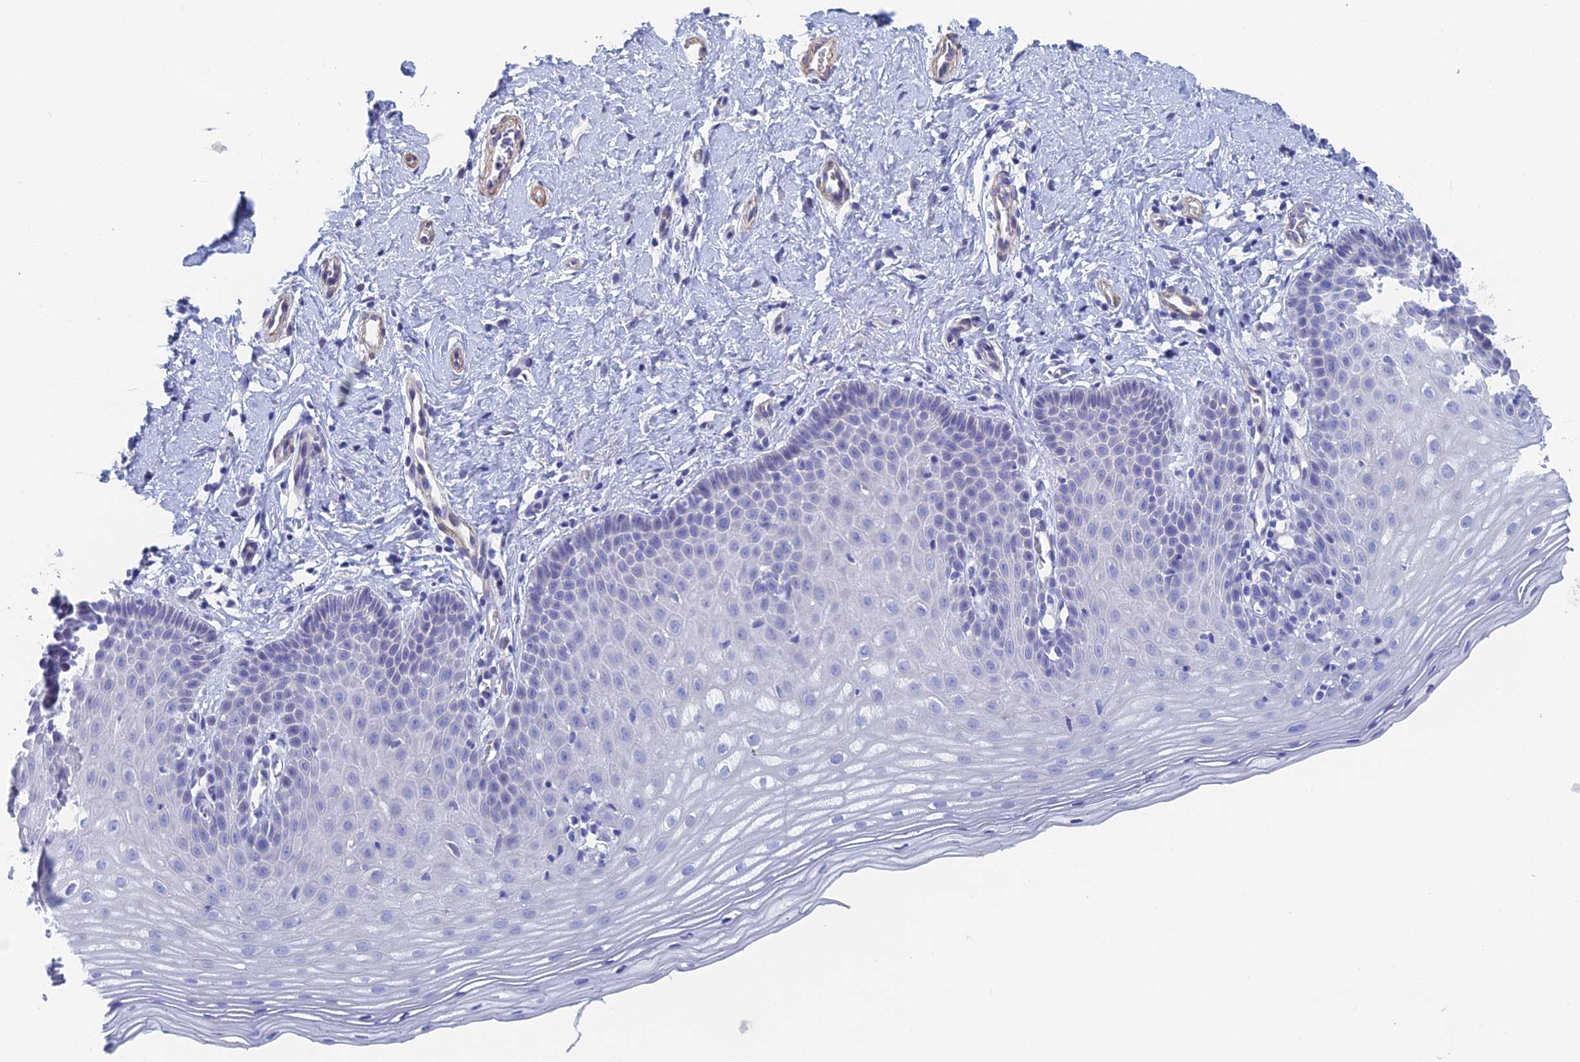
{"staining": {"intensity": "negative", "quantity": "none", "location": "none"}, "tissue": "cervix", "cell_type": "Glandular cells", "image_type": "normal", "snomed": [{"axis": "morphology", "description": "Normal tissue, NOS"}, {"axis": "topography", "description": "Cervix"}], "caption": "This is a image of immunohistochemistry staining of unremarkable cervix, which shows no expression in glandular cells.", "gene": "KCNK18", "patient": {"sex": "female", "age": 36}}